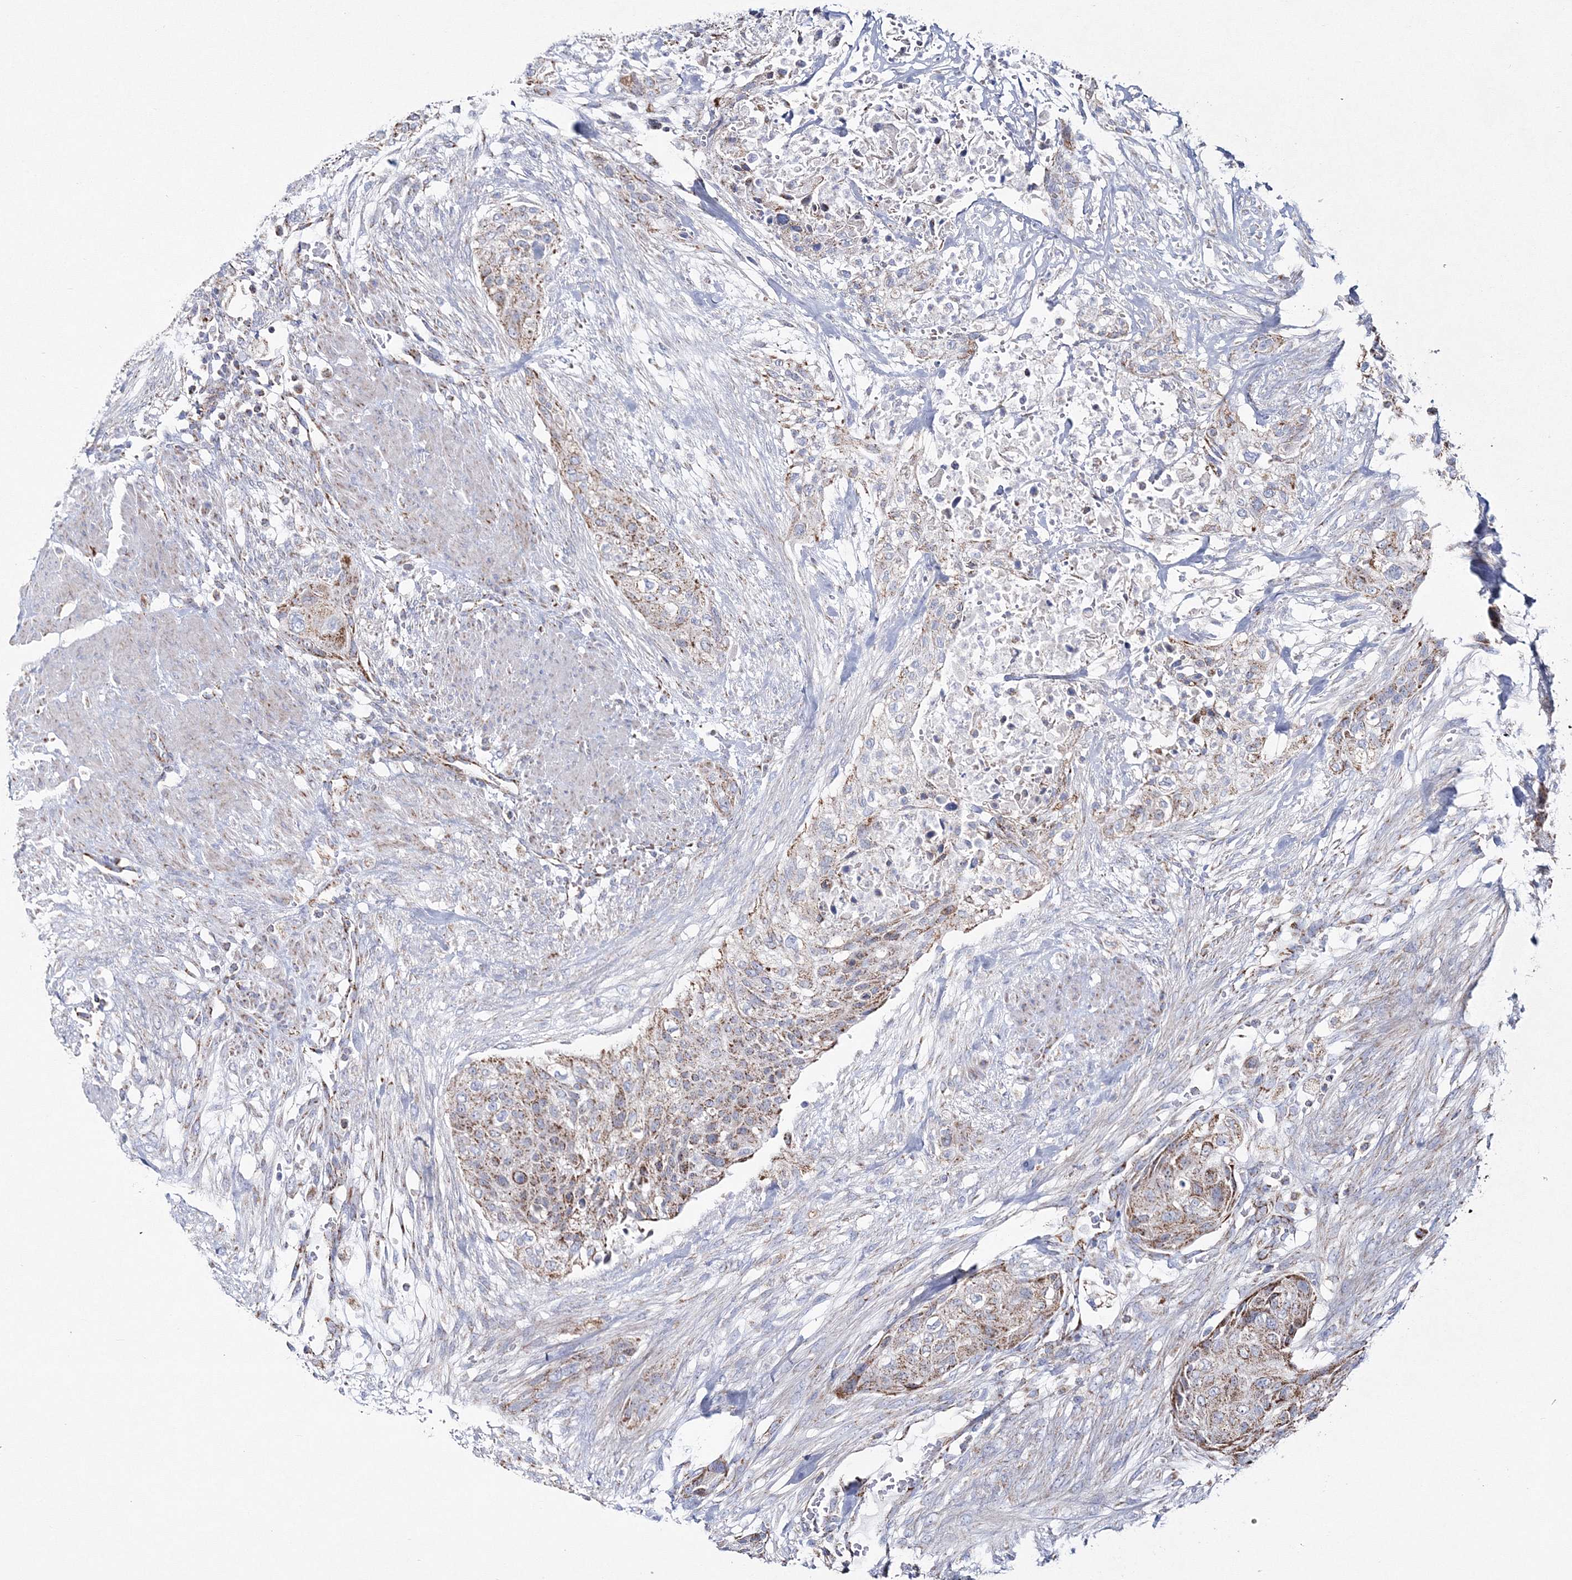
{"staining": {"intensity": "moderate", "quantity": "25%-75%", "location": "cytoplasmic/membranous"}, "tissue": "urothelial cancer", "cell_type": "Tumor cells", "image_type": "cancer", "snomed": [{"axis": "morphology", "description": "Urothelial carcinoma, High grade"}, {"axis": "topography", "description": "Urinary bladder"}], "caption": "Brown immunohistochemical staining in human high-grade urothelial carcinoma demonstrates moderate cytoplasmic/membranous expression in approximately 25%-75% of tumor cells.", "gene": "HIBCH", "patient": {"sex": "male", "age": 35}}